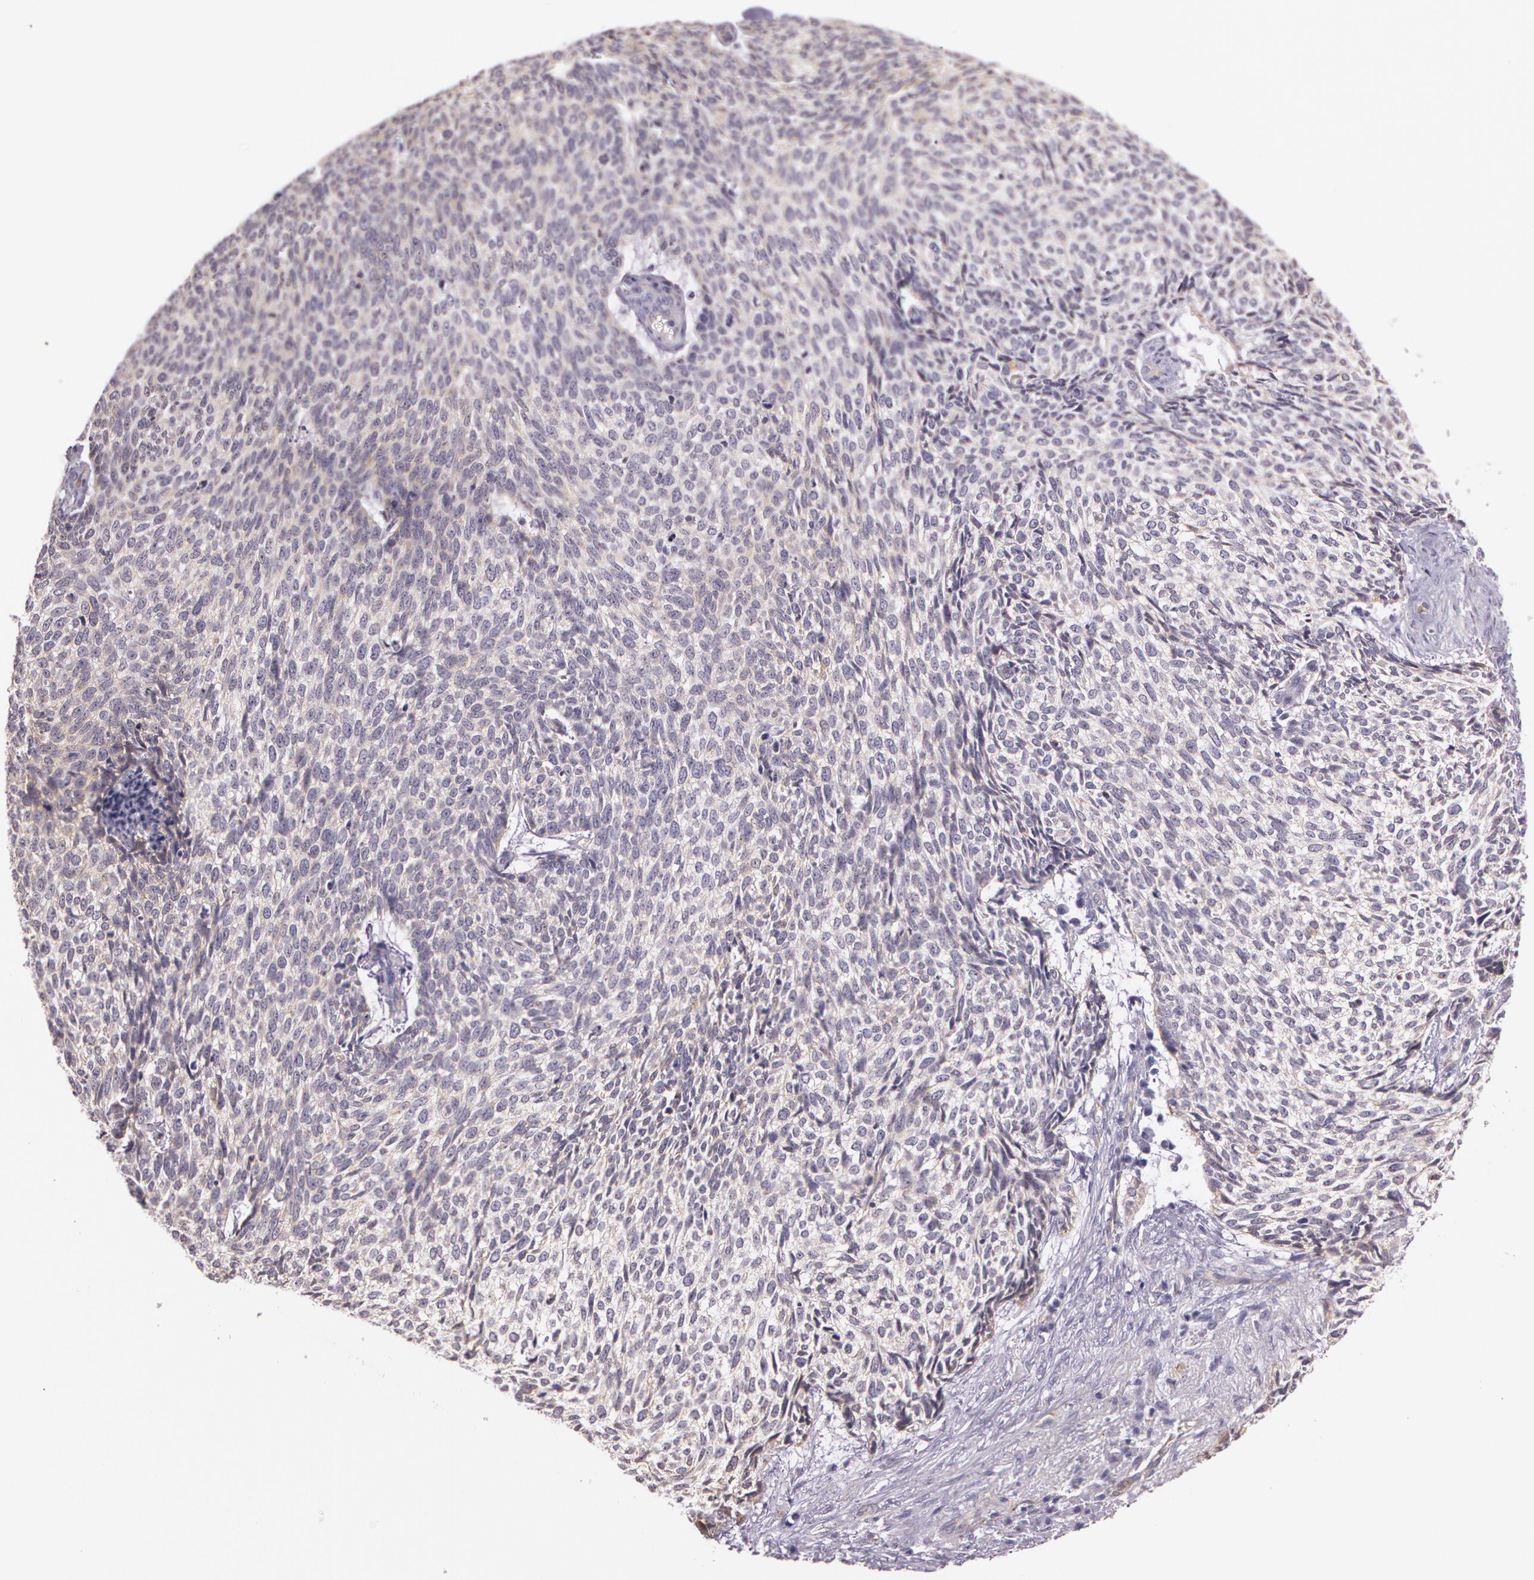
{"staining": {"intensity": "weak", "quantity": "25%-75%", "location": "cytoplasmic/membranous"}, "tissue": "skin cancer", "cell_type": "Tumor cells", "image_type": "cancer", "snomed": [{"axis": "morphology", "description": "Basal cell carcinoma"}, {"axis": "topography", "description": "Skin"}], "caption": "An IHC photomicrograph of neoplastic tissue is shown. Protein staining in brown shows weak cytoplasmic/membranous positivity in skin cancer within tumor cells. (DAB IHC with brightfield microscopy, high magnification).", "gene": "APP", "patient": {"sex": "female", "age": 89}}